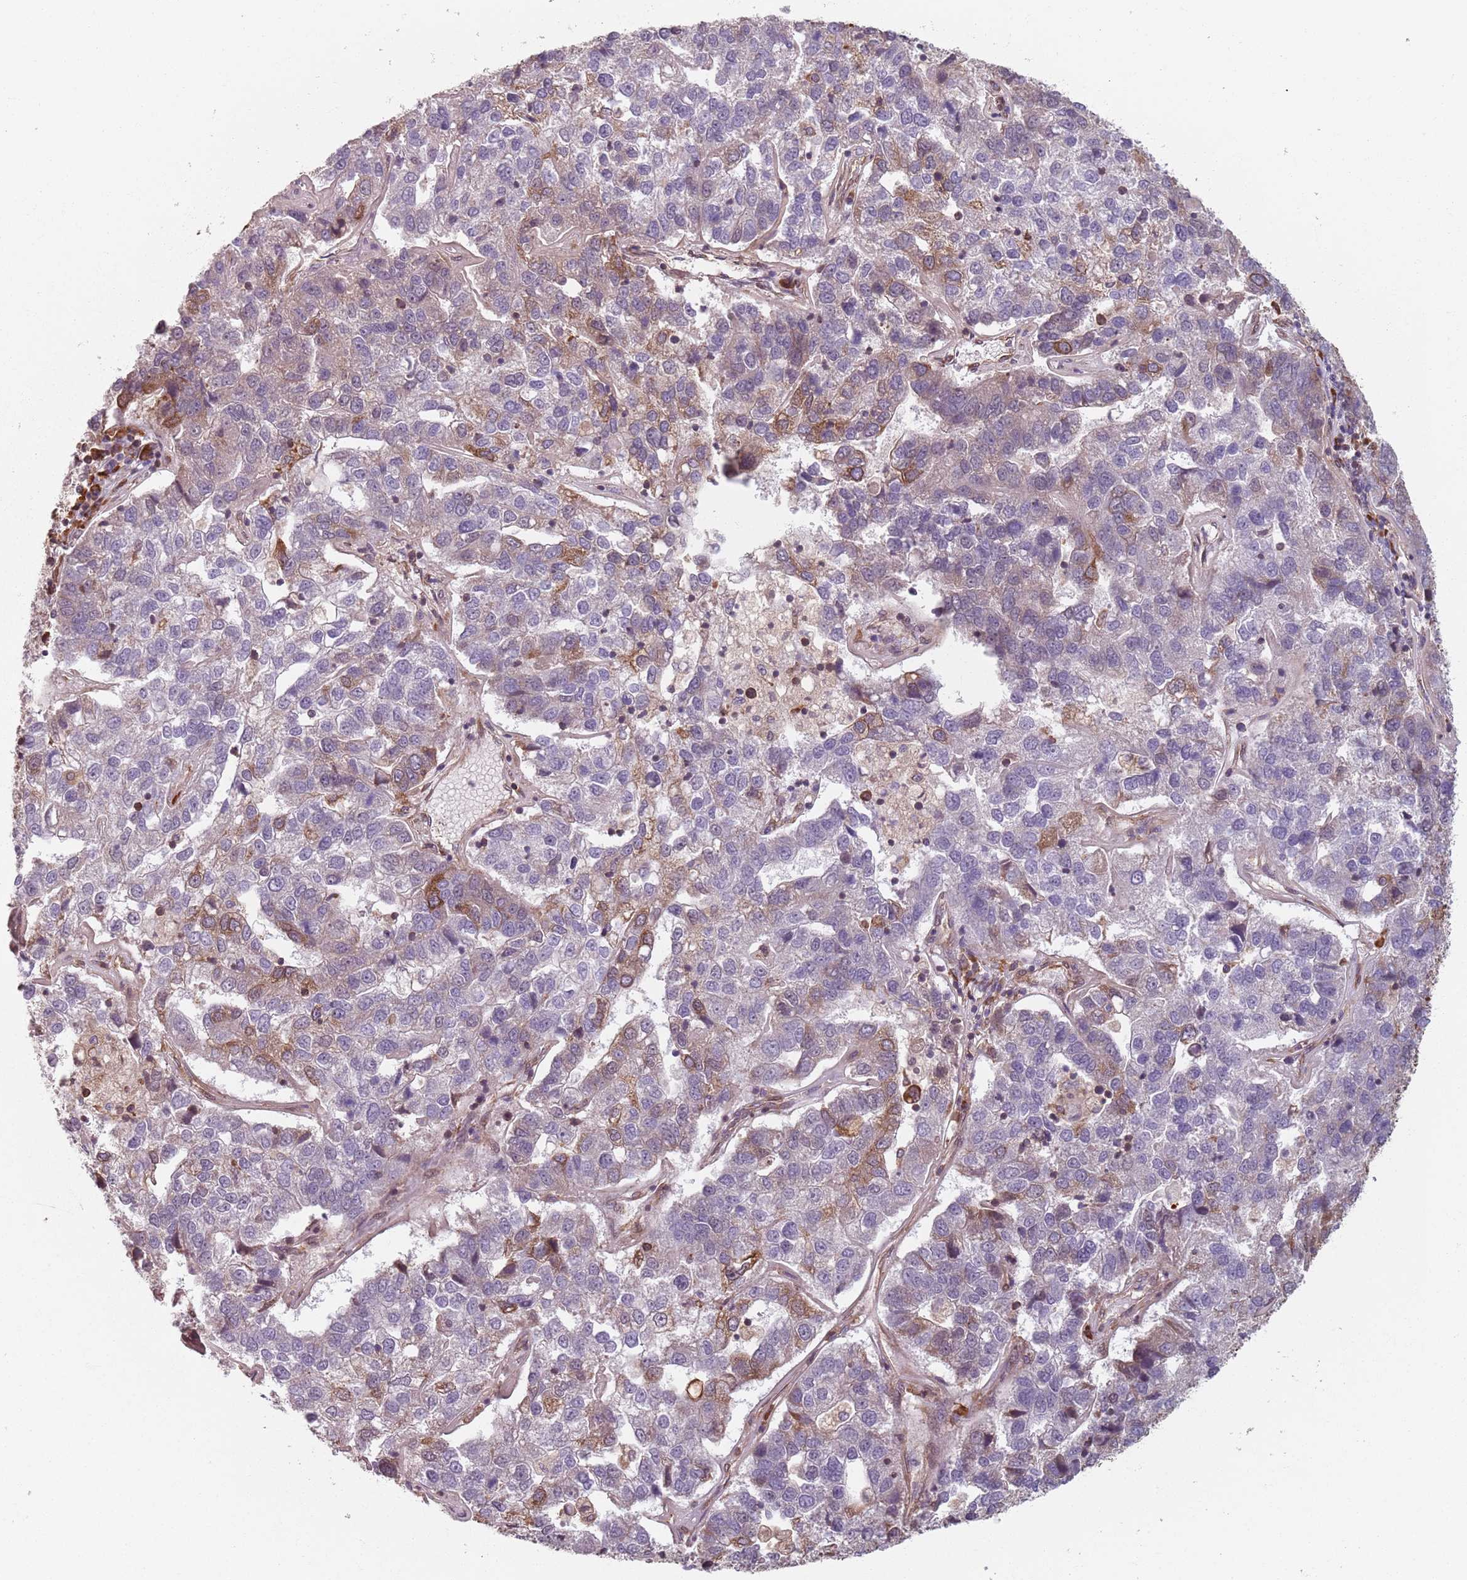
{"staining": {"intensity": "moderate", "quantity": "<25%", "location": "cytoplasmic/membranous"}, "tissue": "pancreatic cancer", "cell_type": "Tumor cells", "image_type": "cancer", "snomed": [{"axis": "morphology", "description": "Adenocarcinoma, NOS"}, {"axis": "topography", "description": "Pancreas"}], "caption": "This histopathology image demonstrates pancreatic cancer (adenocarcinoma) stained with immunohistochemistry to label a protein in brown. The cytoplasmic/membranous of tumor cells show moderate positivity for the protein. Nuclei are counter-stained blue.", "gene": "NOTCH3", "patient": {"sex": "female", "age": 61}}